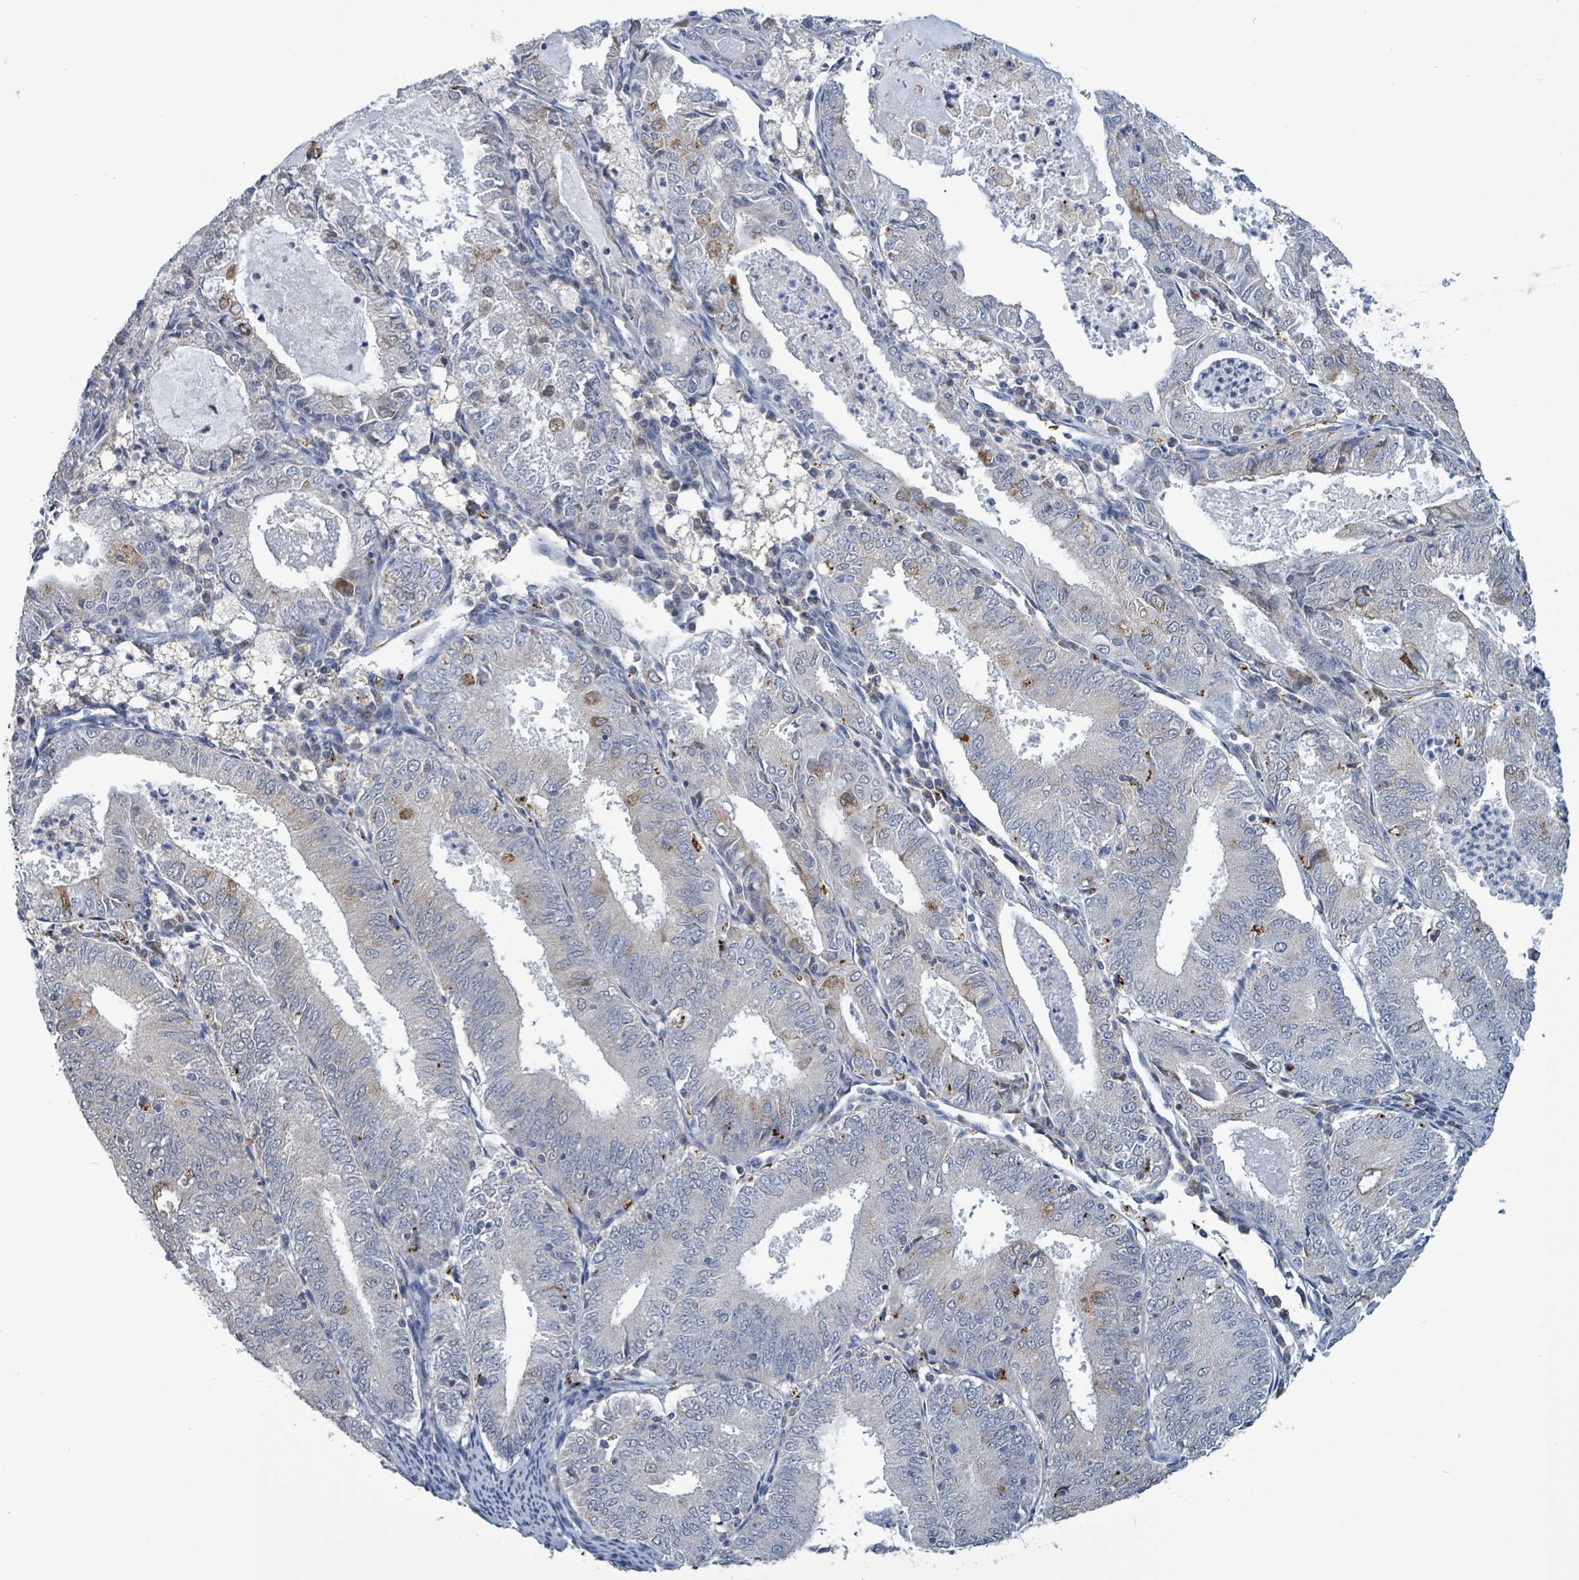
{"staining": {"intensity": "moderate", "quantity": "<25%", "location": "cytoplasmic/membranous"}, "tissue": "endometrial cancer", "cell_type": "Tumor cells", "image_type": "cancer", "snomed": [{"axis": "morphology", "description": "Adenocarcinoma, NOS"}, {"axis": "topography", "description": "Endometrium"}], "caption": "Immunohistochemical staining of human adenocarcinoma (endometrial) exhibits moderate cytoplasmic/membranous protein staining in about <25% of tumor cells. The protein of interest is stained brown, and the nuclei are stained in blue (DAB IHC with brightfield microscopy, high magnification).", "gene": "SEBOX", "patient": {"sex": "female", "age": 57}}